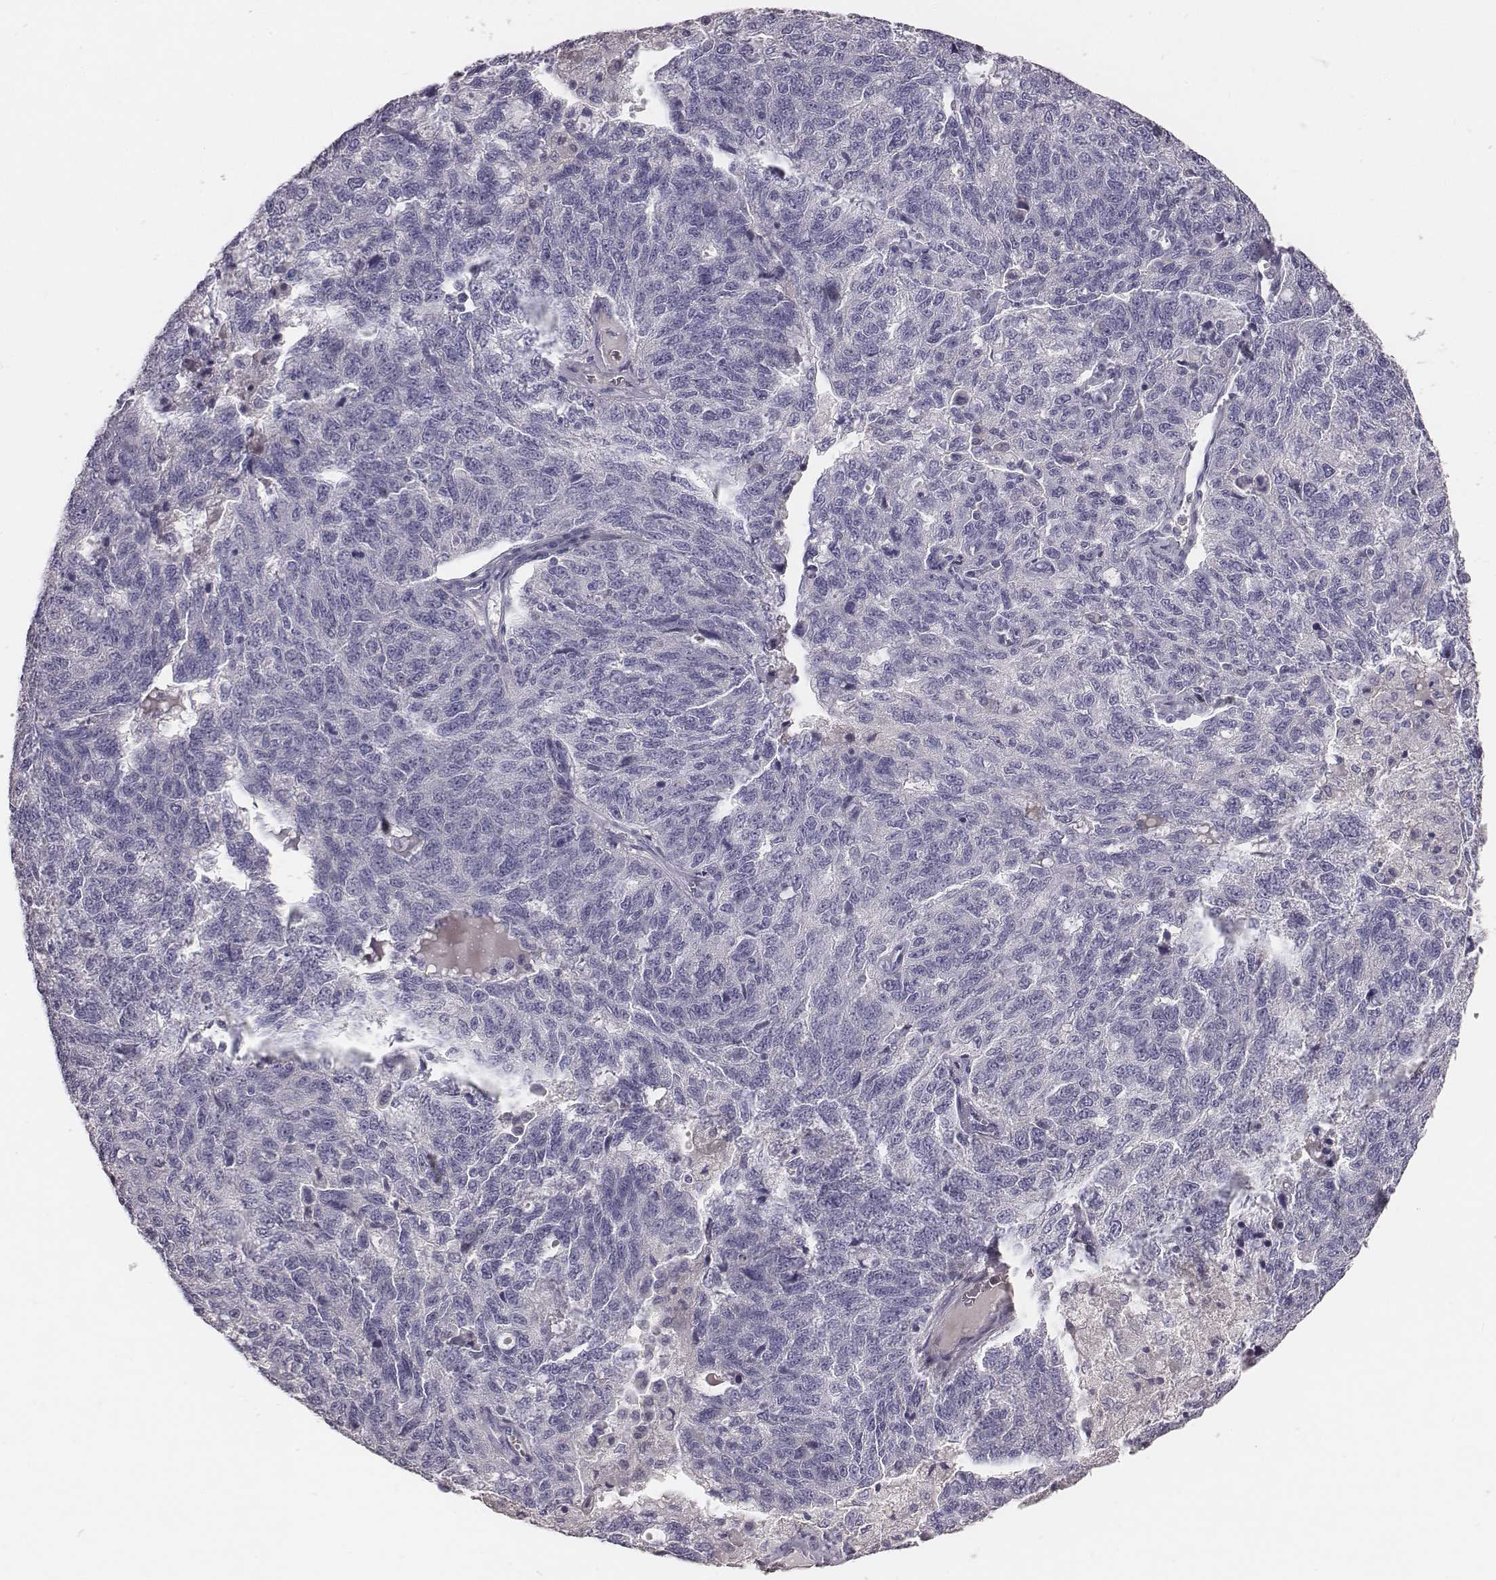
{"staining": {"intensity": "negative", "quantity": "none", "location": "none"}, "tissue": "ovarian cancer", "cell_type": "Tumor cells", "image_type": "cancer", "snomed": [{"axis": "morphology", "description": "Cystadenocarcinoma, serous, NOS"}, {"axis": "topography", "description": "Ovary"}], "caption": "IHC of ovarian cancer shows no staining in tumor cells.", "gene": "MYH6", "patient": {"sex": "female", "age": 71}}